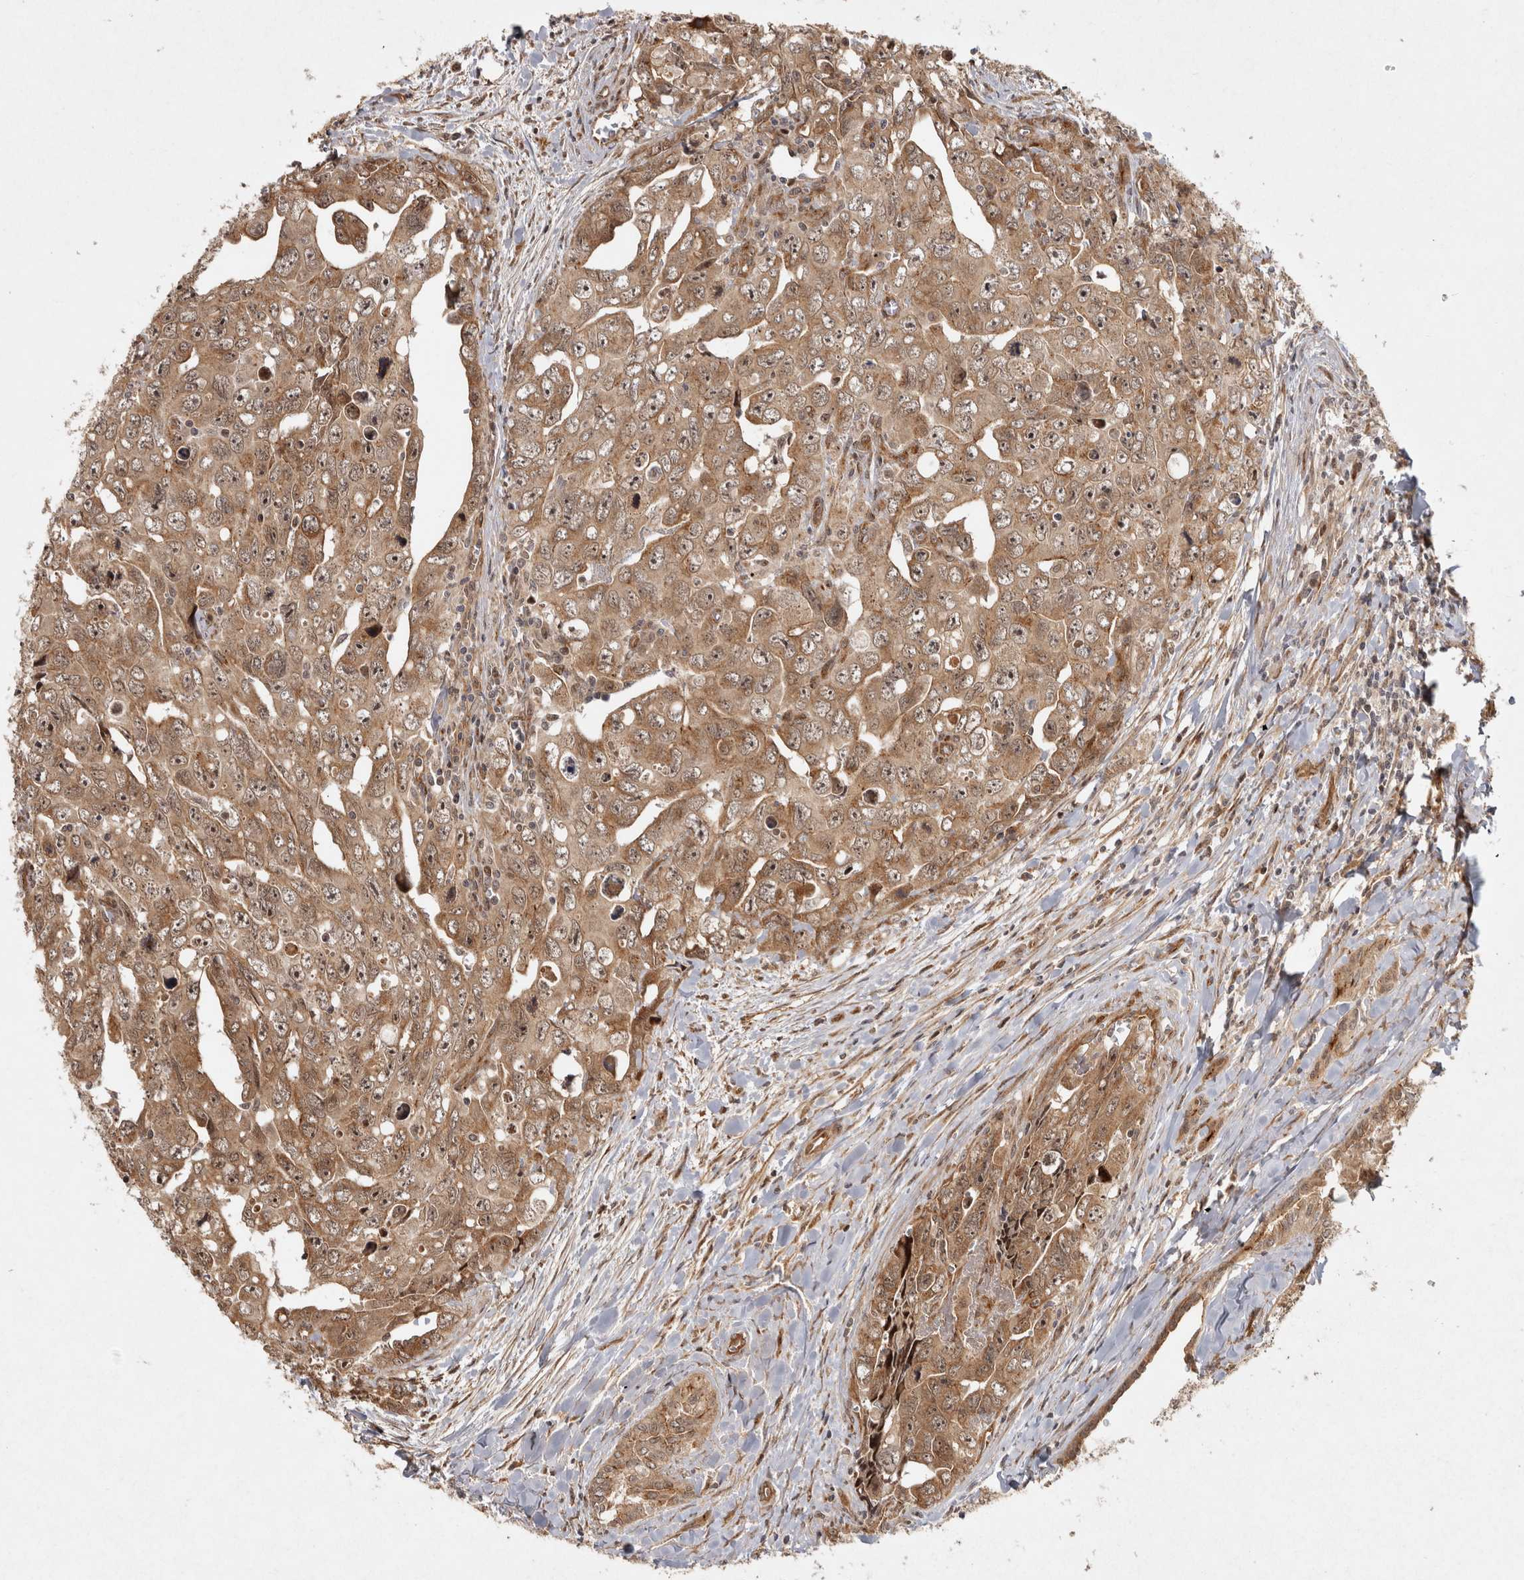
{"staining": {"intensity": "moderate", "quantity": ">75%", "location": "cytoplasmic/membranous,nuclear"}, "tissue": "testis cancer", "cell_type": "Tumor cells", "image_type": "cancer", "snomed": [{"axis": "morphology", "description": "Carcinoma, Embryonal, NOS"}, {"axis": "topography", "description": "Testis"}], "caption": "Immunohistochemical staining of human testis embryonal carcinoma shows medium levels of moderate cytoplasmic/membranous and nuclear protein expression in approximately >75% of tumor cells. The staining was performed using DAB (3,3'-diaminobenzidine), with brown indicating positive protein expression. Nuclei are stained blue with hematoxylin.", "gene": "CAMSAP2", "patient": {"sex": "male", "age": 28}}